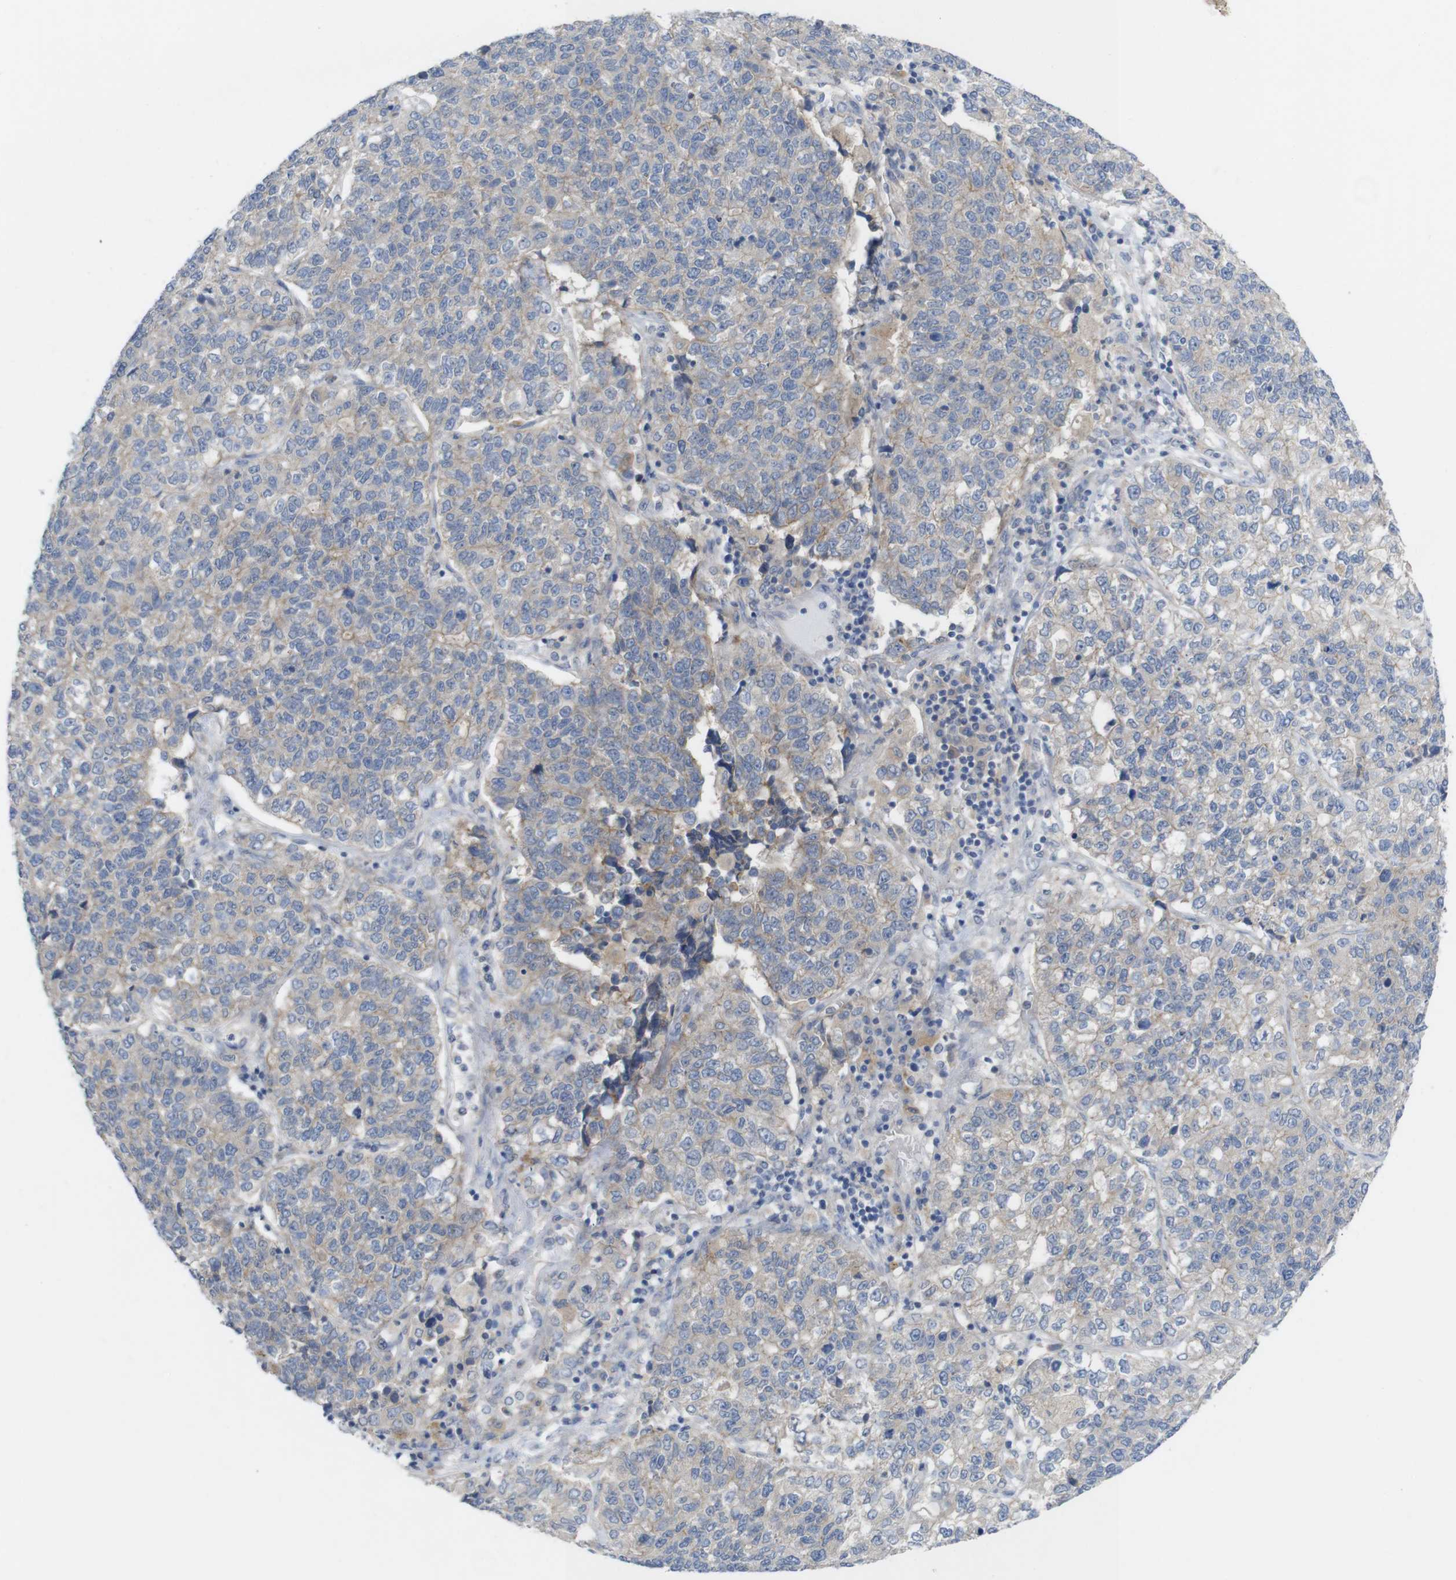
{"staining": {"intensity": "weak", "quantity": "<25%", "location": "cytoplasmic/membranous"}, "tissue": "lung cancer", "cell_type": "Tumor cells", "image_type": "cancer", "snomed": [{"axis": "morphology", "description": "Adenocarcinoma, NOS"}, {"axis": "topography", "description": "Lung"}], "caption": "An immunohistochemistry (IHC) photomicrograph of lung adenocarcinoma is shown. There is no staining in tumor cells of lung adenocarcinoma.", "gene": "KIDINS220", "patient": {"sex": "male", "age": 49}}